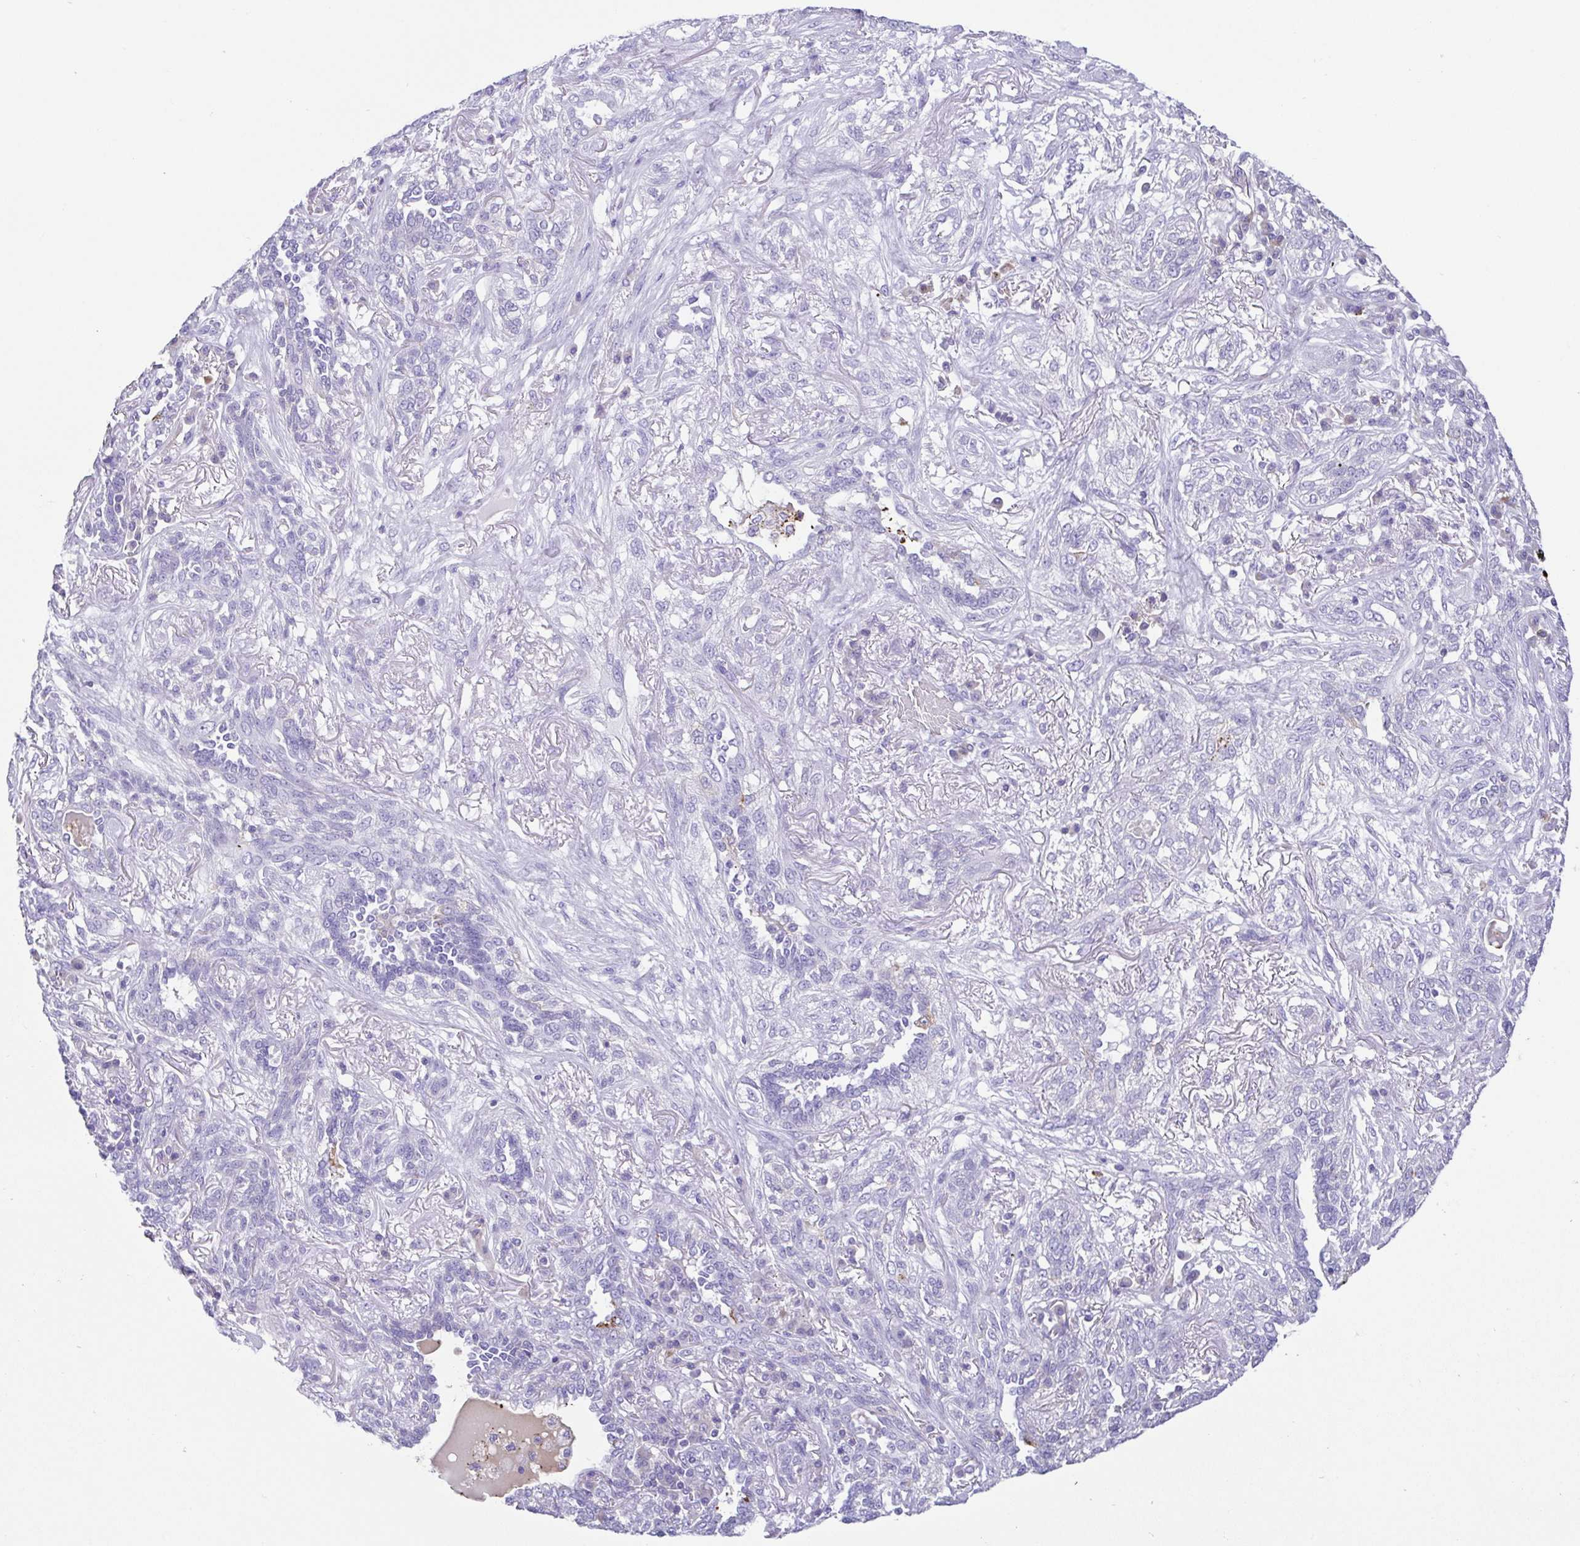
{"staining": {"intensity": "negative", "quantity": "none", "location": "none"}, "tissue": "lung cancer", "cell_type": "Tumor cells", "image_type": "cancer", "snomed": [{"axis": "morphology", "description": "Squamous cell carcinoma, NOS"}, {"axis": "topography", "description": "Lung"}], "caption": "IHC micrograph of neoplastic tissue: human lung cancer stained with DAB shows no significant protein expression in tumor cells.", "gene": "ARPP21", "patient": {"sex": "female", "age": 70}}